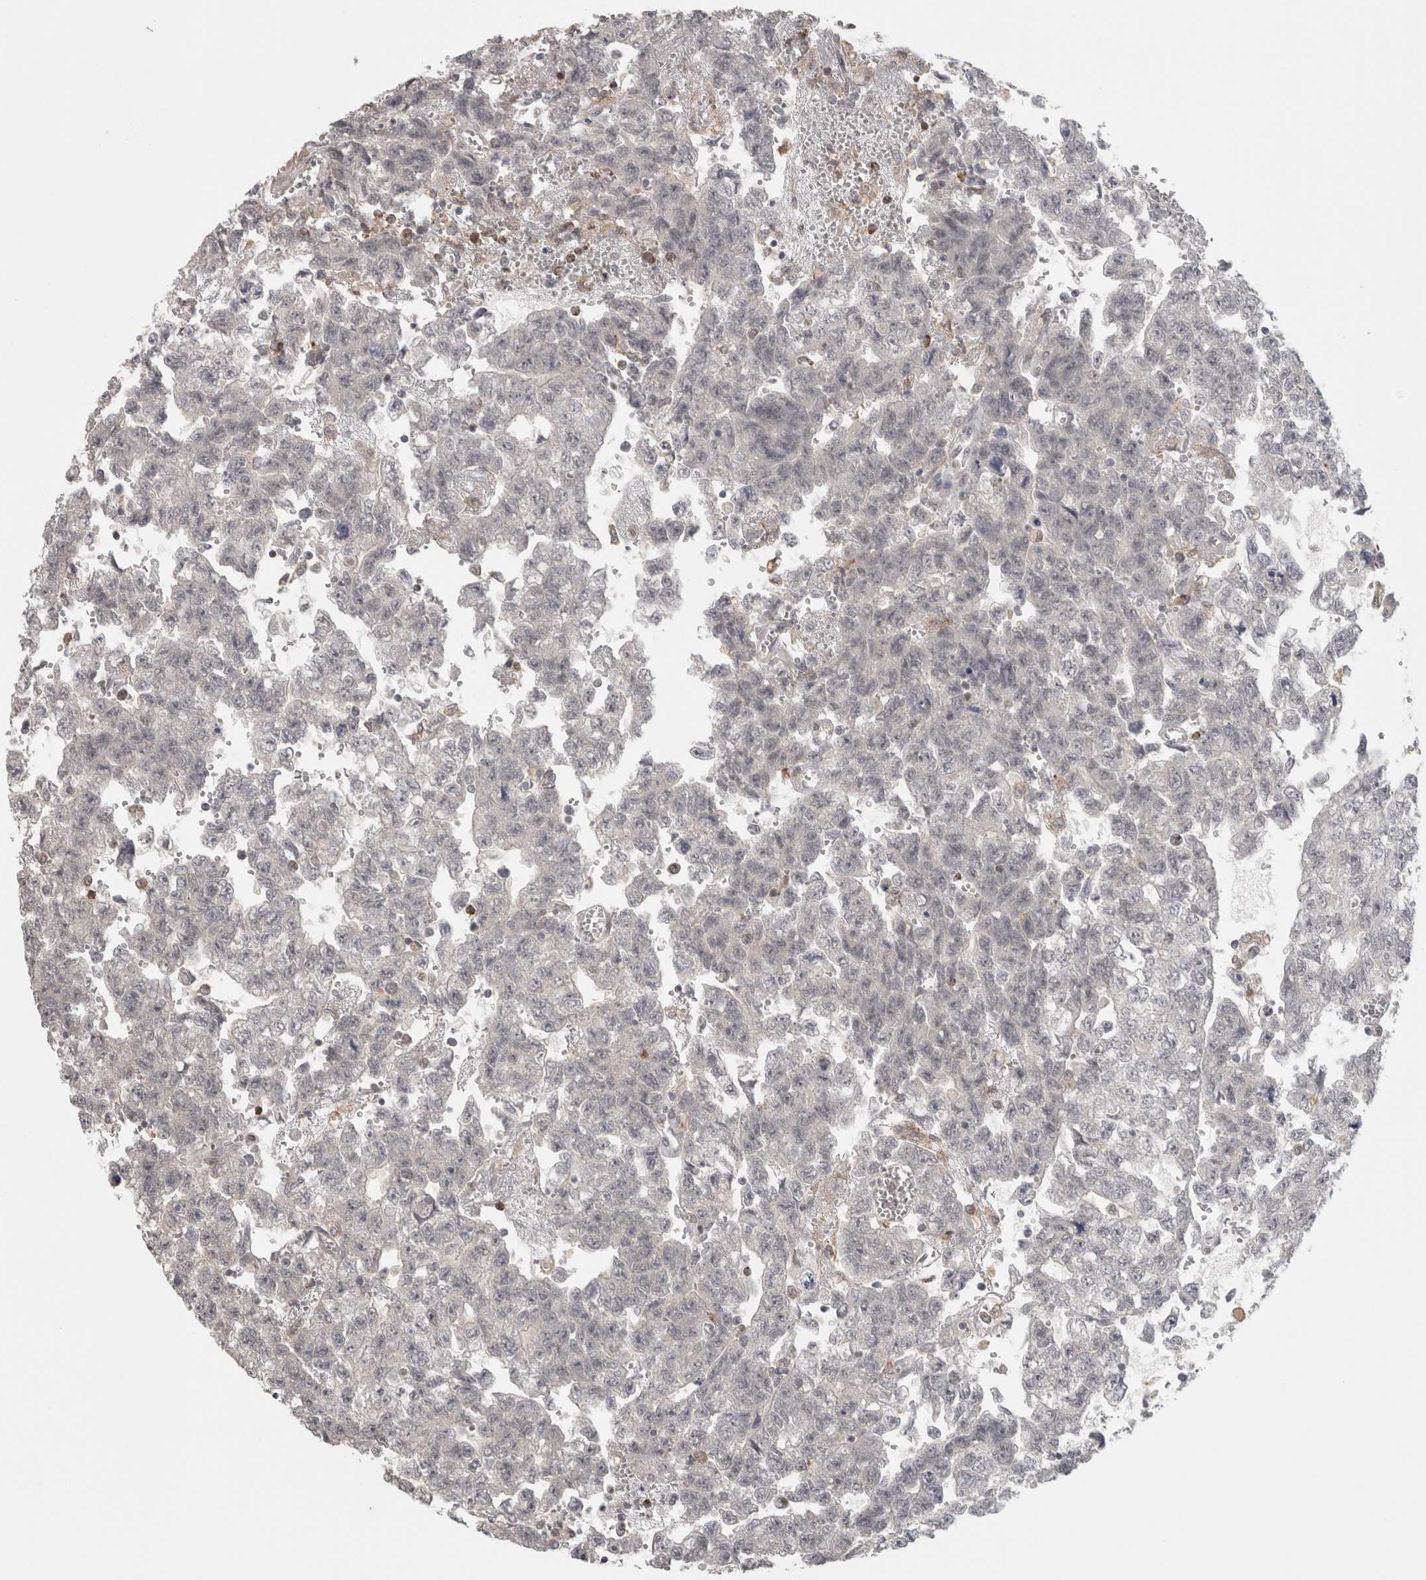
{"staining": {"intensity": "negative", "quantity": "none", "location": "none"}, "tissue": "testis cancer", "cell_type": "Tumor cells", "image_type": "cancer", "snomed": [{"axis": "morphology", "description": "Seminoma, NOS"}, {"axis": "morphology", "description": "Carcinoma, Embryonal, NOS"}, {"axis": "topography", "description": "Testis"}], "caption": "DAB (3,3'-diaminobenzidine) immunohistochemical staining of human testis cancer exhibits no significant positivity in tumor cells.", "gene": "HAVCR2", "patient": {"sex": "male", "age": 38}}